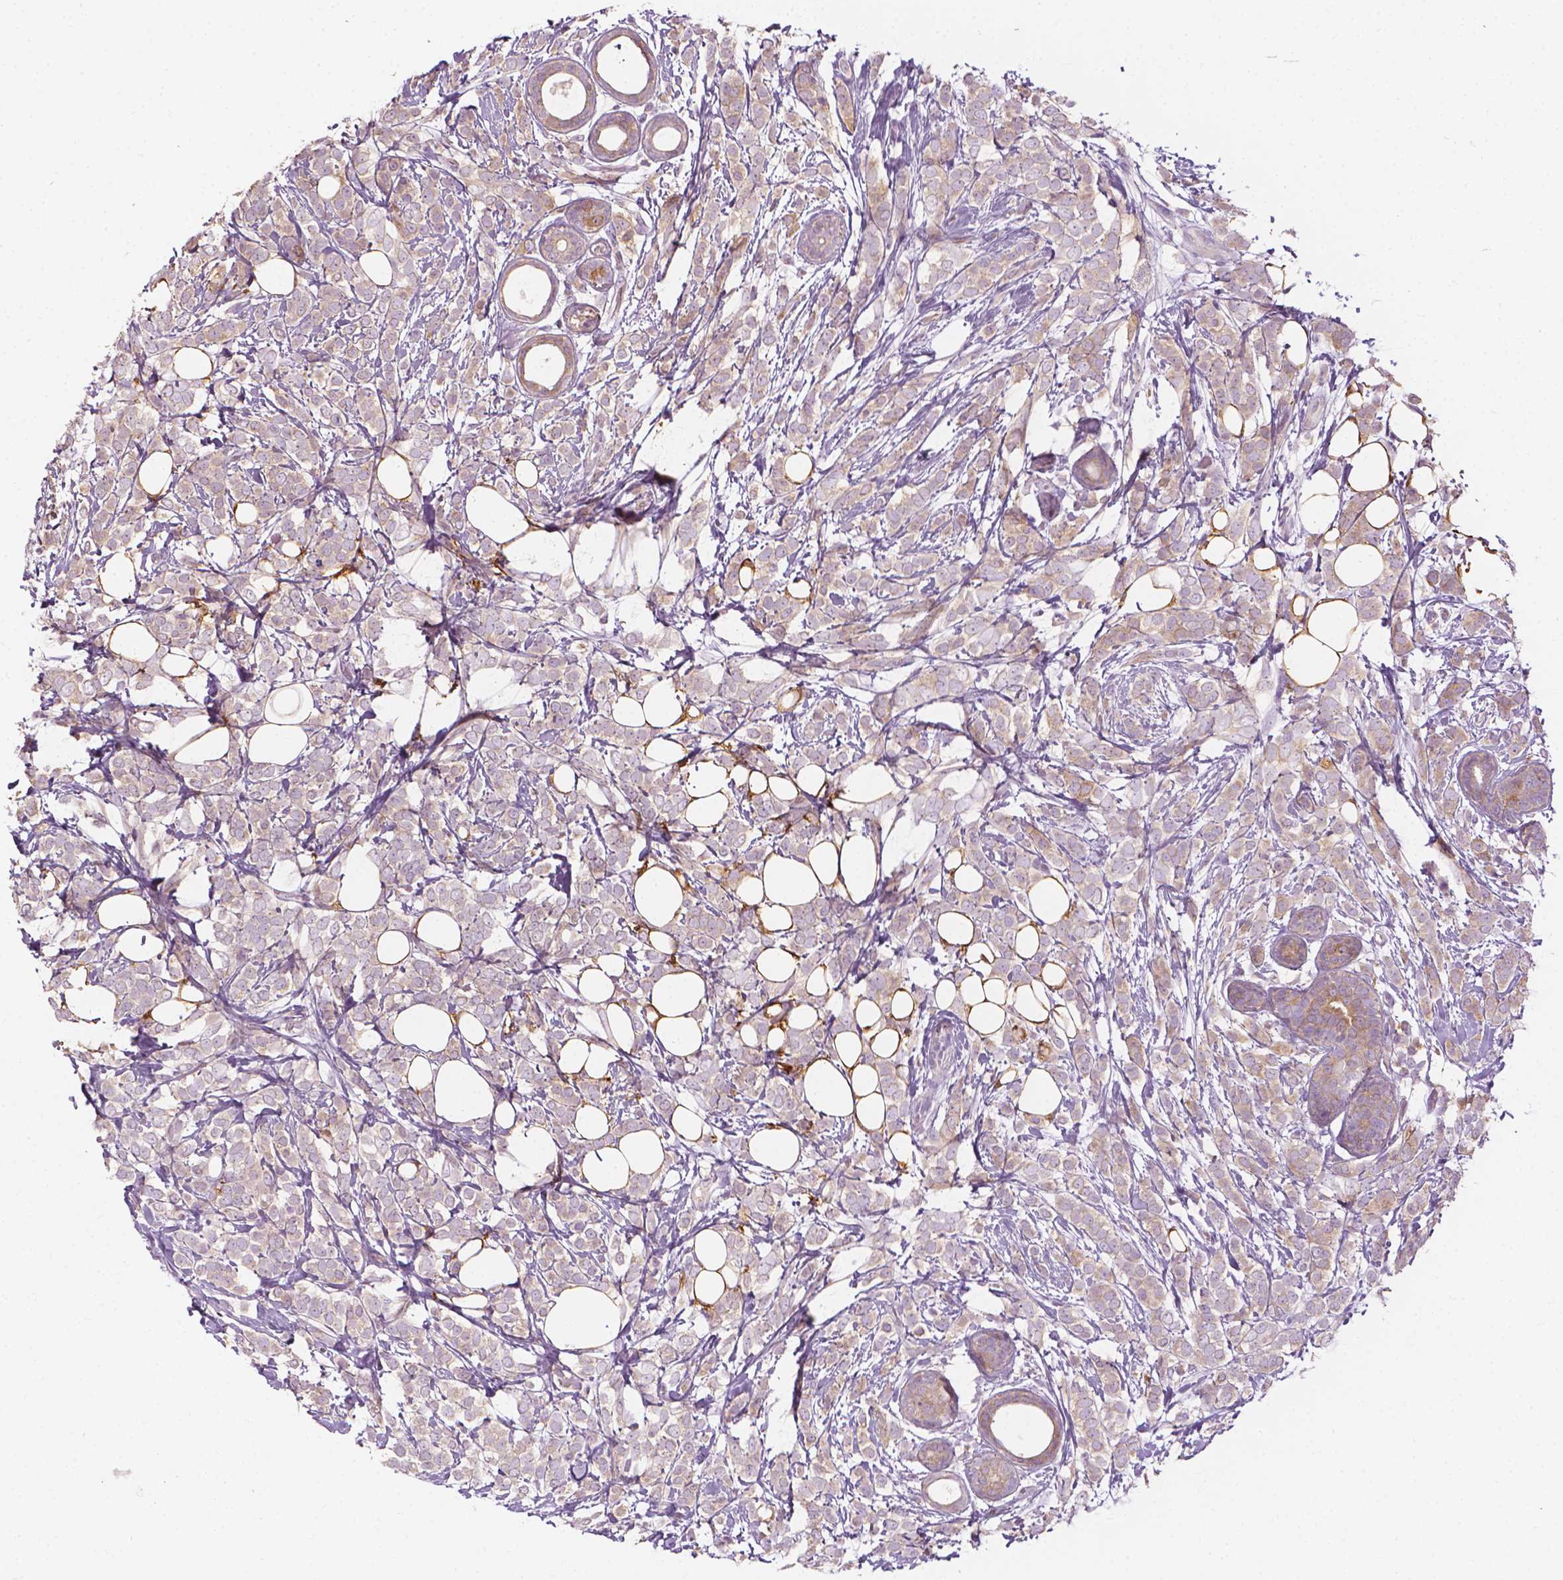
{"staining": {"intensity": "weak", "quantity": "<25%", "location": "cytoplasmic/membranous"}, "tissue": "breast cancer", "cell_type": "Tumor cells", "image_type": "cancer", "snomed": [{"axis": "morphology", "description": "Lobular carcinoma"}, {"axis": "topography", "description": "Breast"}], "caption": "Tumor cells are negative for protein expression in human breast lobular carcinoma.", "gene": "SHMT1", "patient": {"sex": "female", "age": 49}}